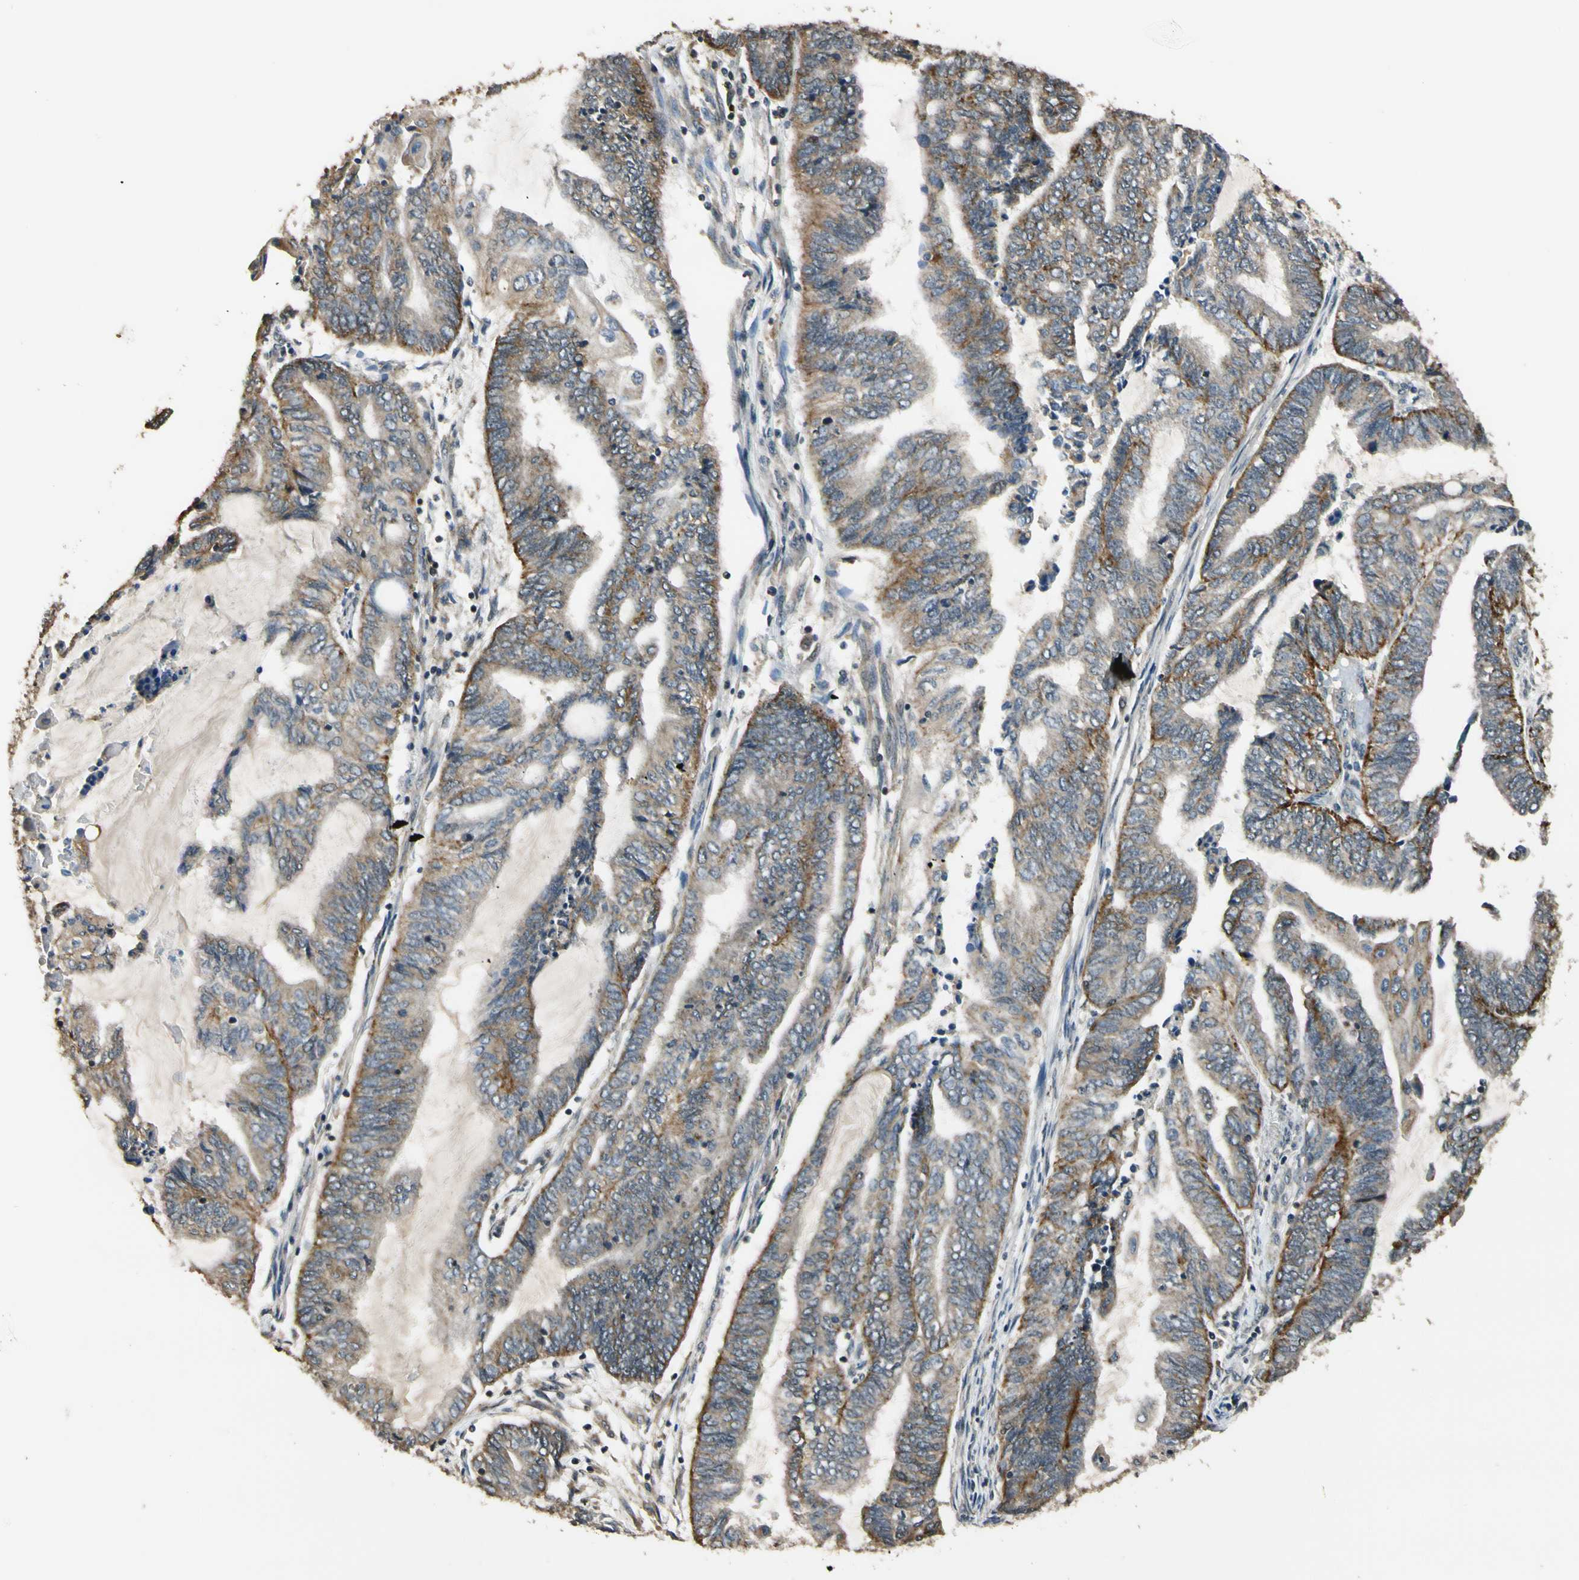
{"staining": {"intensity": "strong", "quantity": "25%-75%", "location": "cytoplasmic/membranous"}, "tissue": "endometrial cancer", "cell_type": "Tumor cells", "image_type": "cancer", "snomed": [{"axis": "morphology", "description": "Adenocarcinoma, NOS"}, {"axis": "topography", "description": "Uterus"}, {"axis": "topography", "description": "Endometrium"}], "caption": "Immunohistochemical staining of endometrial cancer shows high levels of strong cytoplasmic/membranous expression in about 25%-75% of tumor cells.", "gene": "LAMTOR1", "patient": {"sex": "female", "age": 70}}